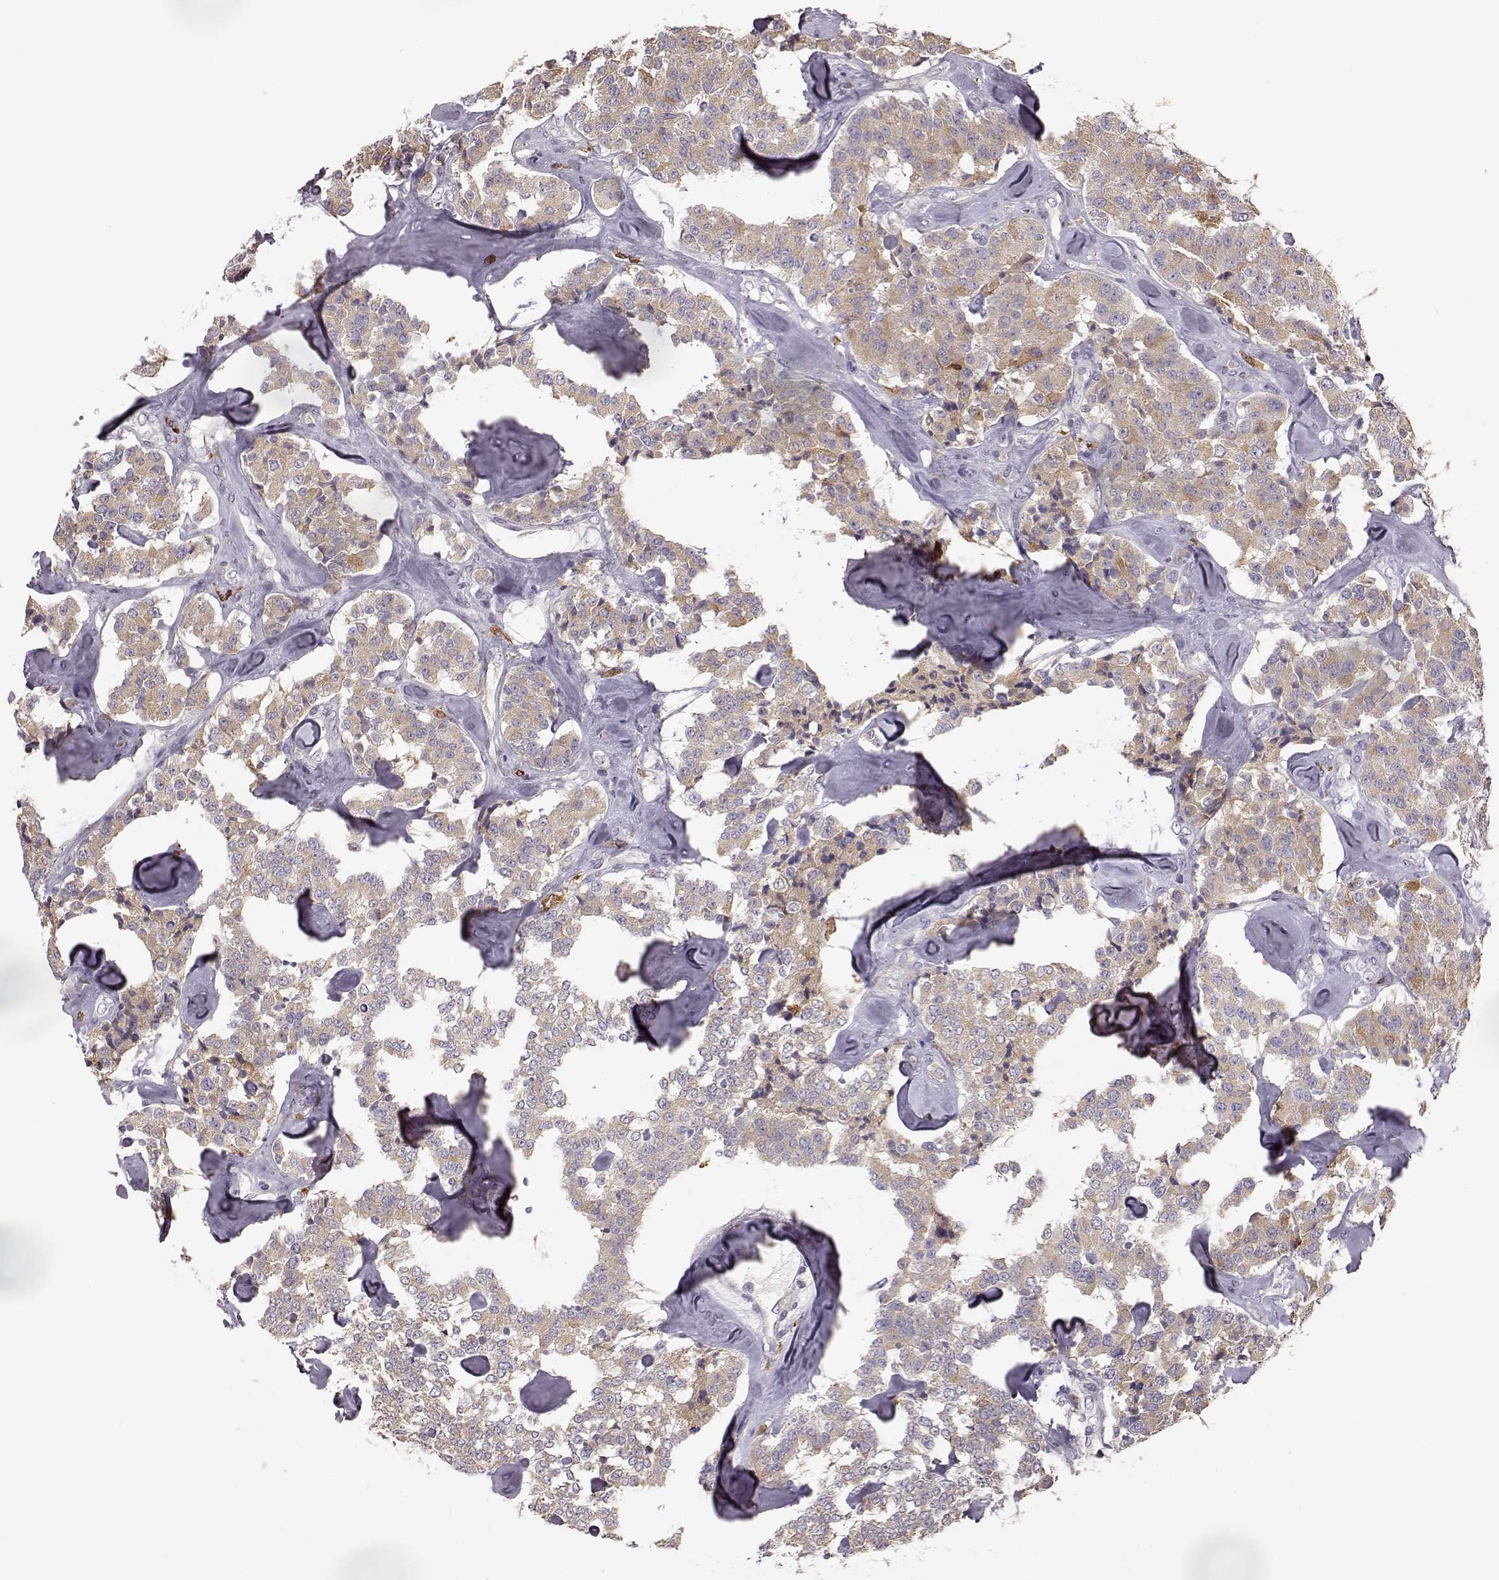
{"staining": {"intensity": "weak", "quantity": ">75%", "location": "cytoplasmic/membranous"}, "tissue": "carcinoid", "cell_type": "Tumor cells", "image_type": "cancer", "snomed": [{"axis": "morphology", "description": "Carcinoid, malignant, NOS"}, {"axis": "topography", "description": "Pancreas"}], "caption": "Tumor cells show low levels of weak cytoplasmic/membranous staining in about >75% of cells in human malignant carcinoid. (DAB (3,3'-diaminobenzidine) IHC with brightfield microscopy, high magnification).", "gene": "GHR", "patient": {"sex": "male", "age": 41}}